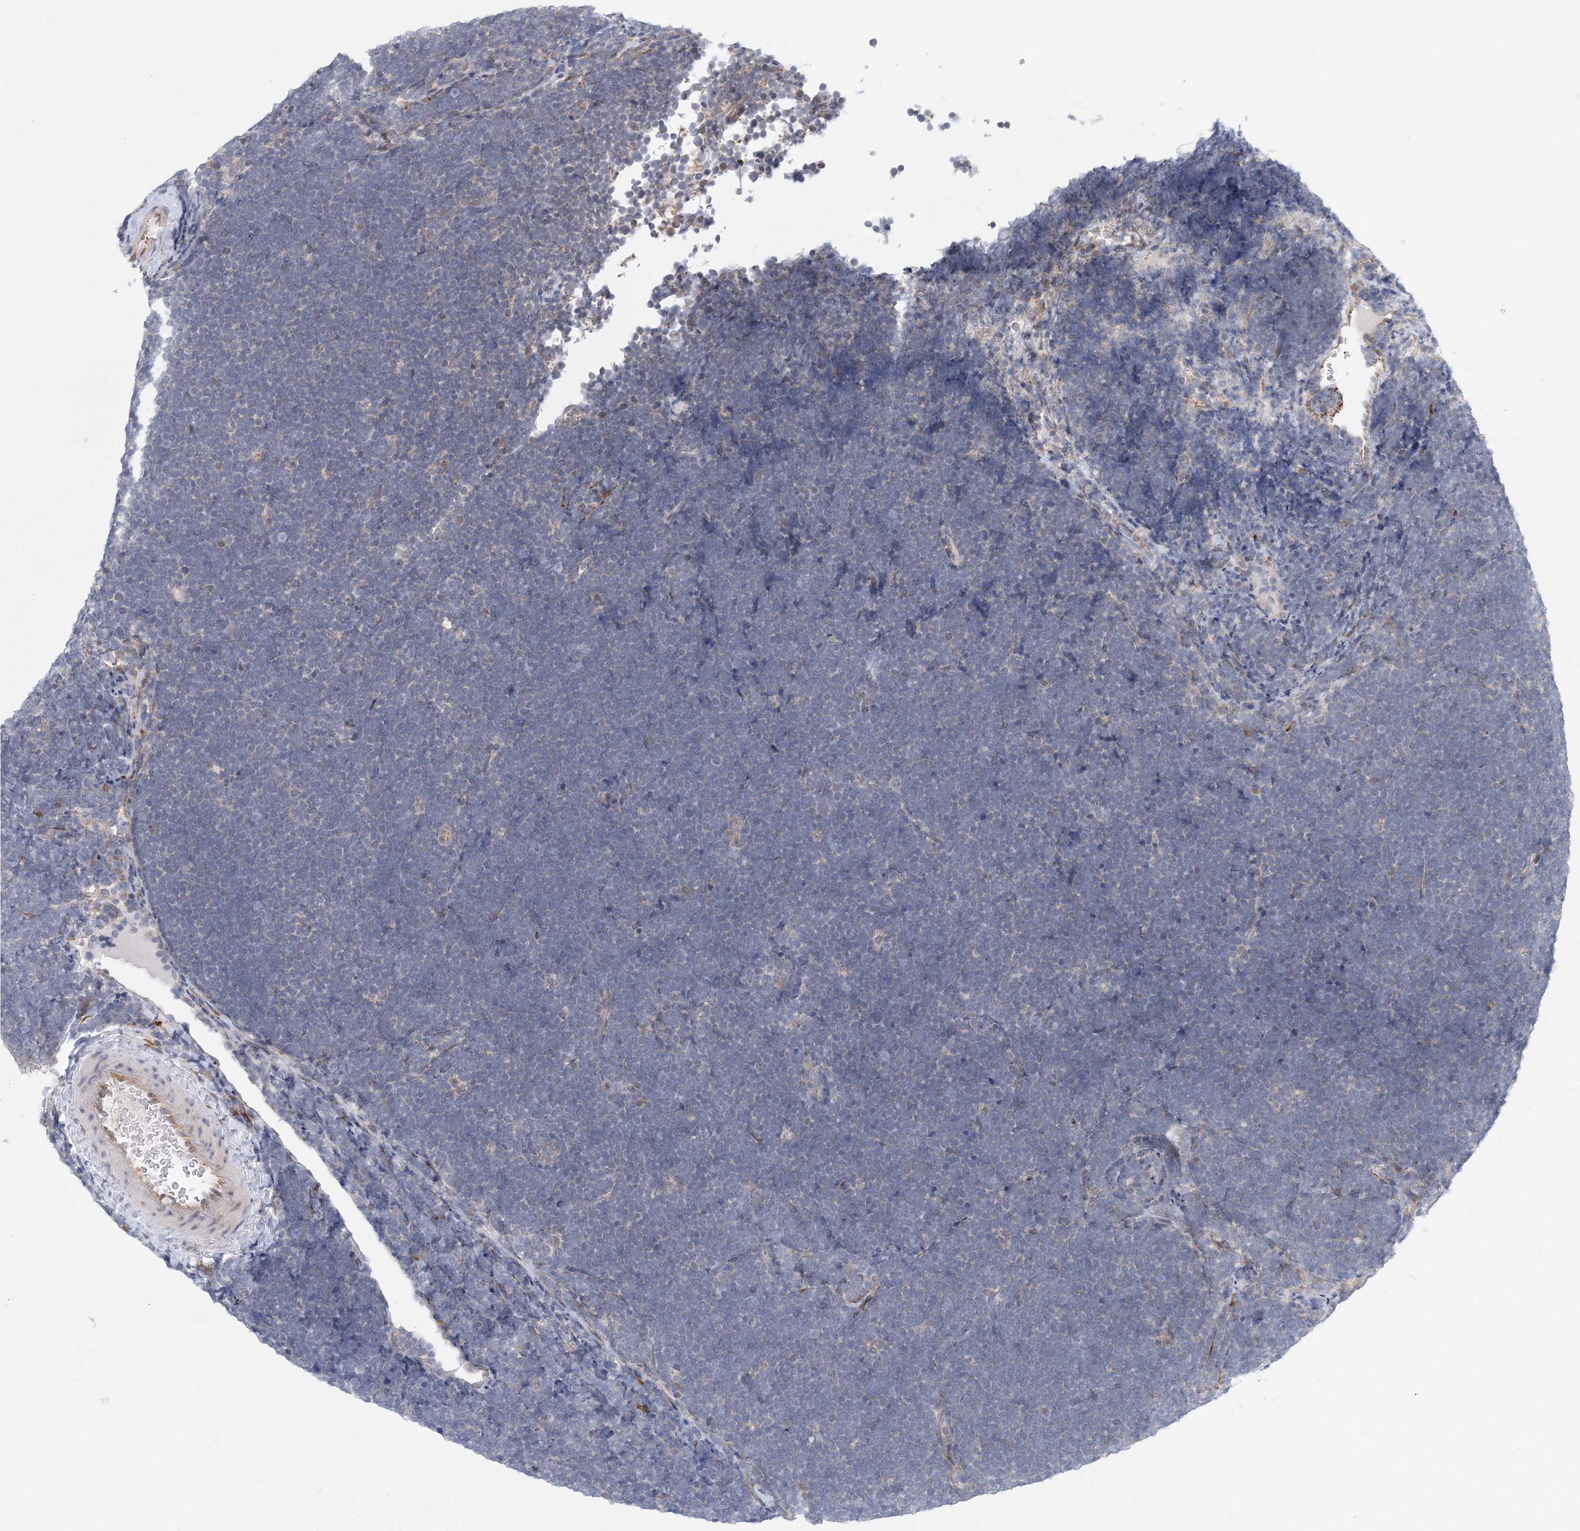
{"staining": {"intensity": "negative", "quantity": "none", "location": "none"}, "tissue": "lymphoma", "cell_type": "Tumor cells", "image_type": "cancer", "snomed": [{"axis": "morphology", "description": "Malignant lymphoma, non-Hodgkin's type, High grade"}, {"axis": "topography", "description": "Lymph node"}], "caption": "High-grade malignant lymphoma, non-Hodgkin's type was stained to show a protein in brown. There is no significant expression in tumor cells.", "gene": "PCYOX1L", "patient": {"sex": "male", "age": 13}}